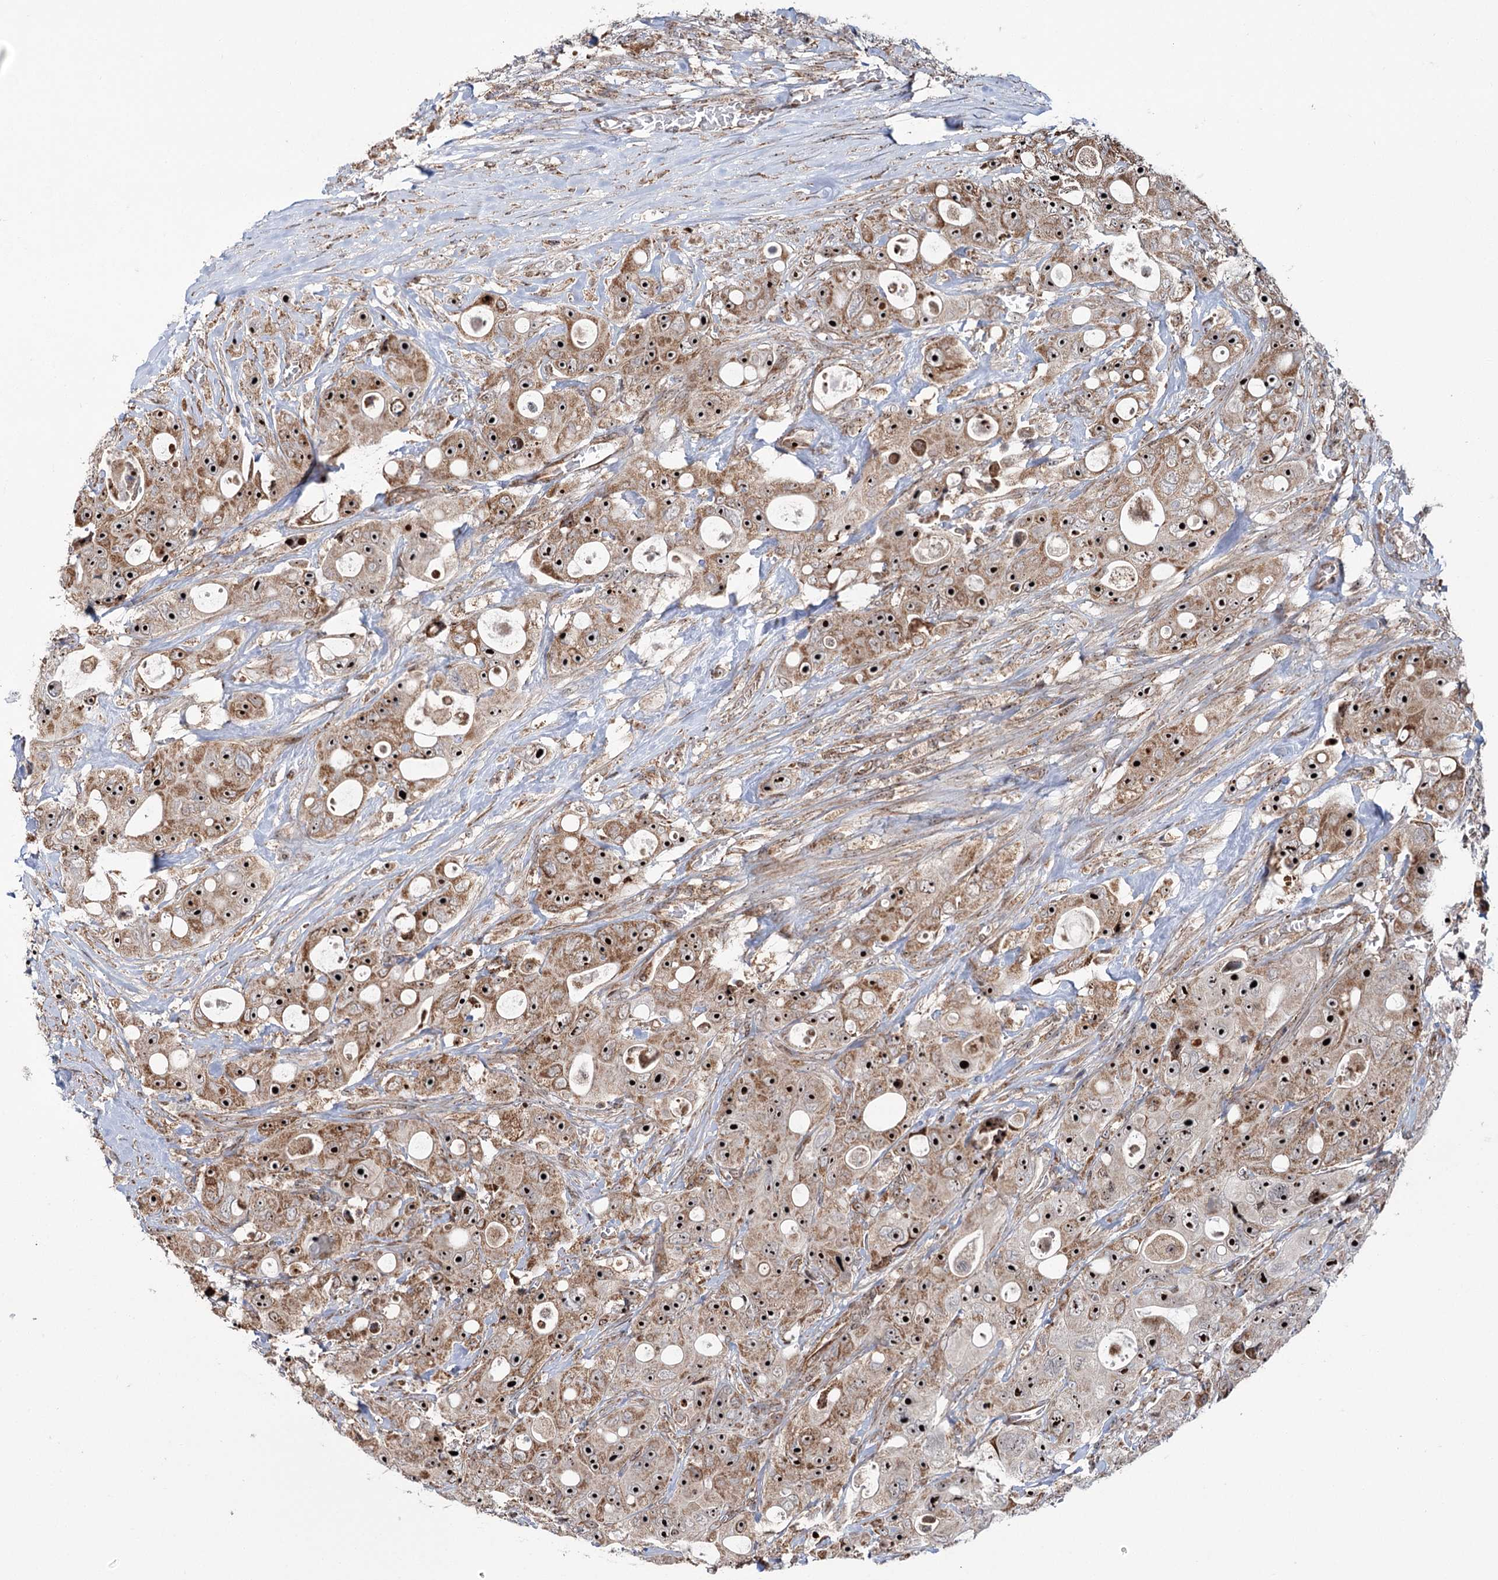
{"staining": {"intensity": "strong", "quantity": ">75%", "location": "cytoplasmic/membranous,nuclear"}, "tissue": "colorectal cancer", "cell_type": "Tumor cells", "image_type": "cancer", "snomed": [{"axis": "morphology", "description": "Adenocarcinoma, NOS"}, {"axis": "topography", "description": "Colon"}], "caption": "DAB (3,3'-diaminobenzidine) immunohistochemical staining of human colorectal adenocarcinoma demonstrates strong cytoplasmic/membranous and nuclear protein positivity in approximately >75% of tumor cells.", "gene": "STEEP1", "patient": {"sex": "female", "age": 46}}